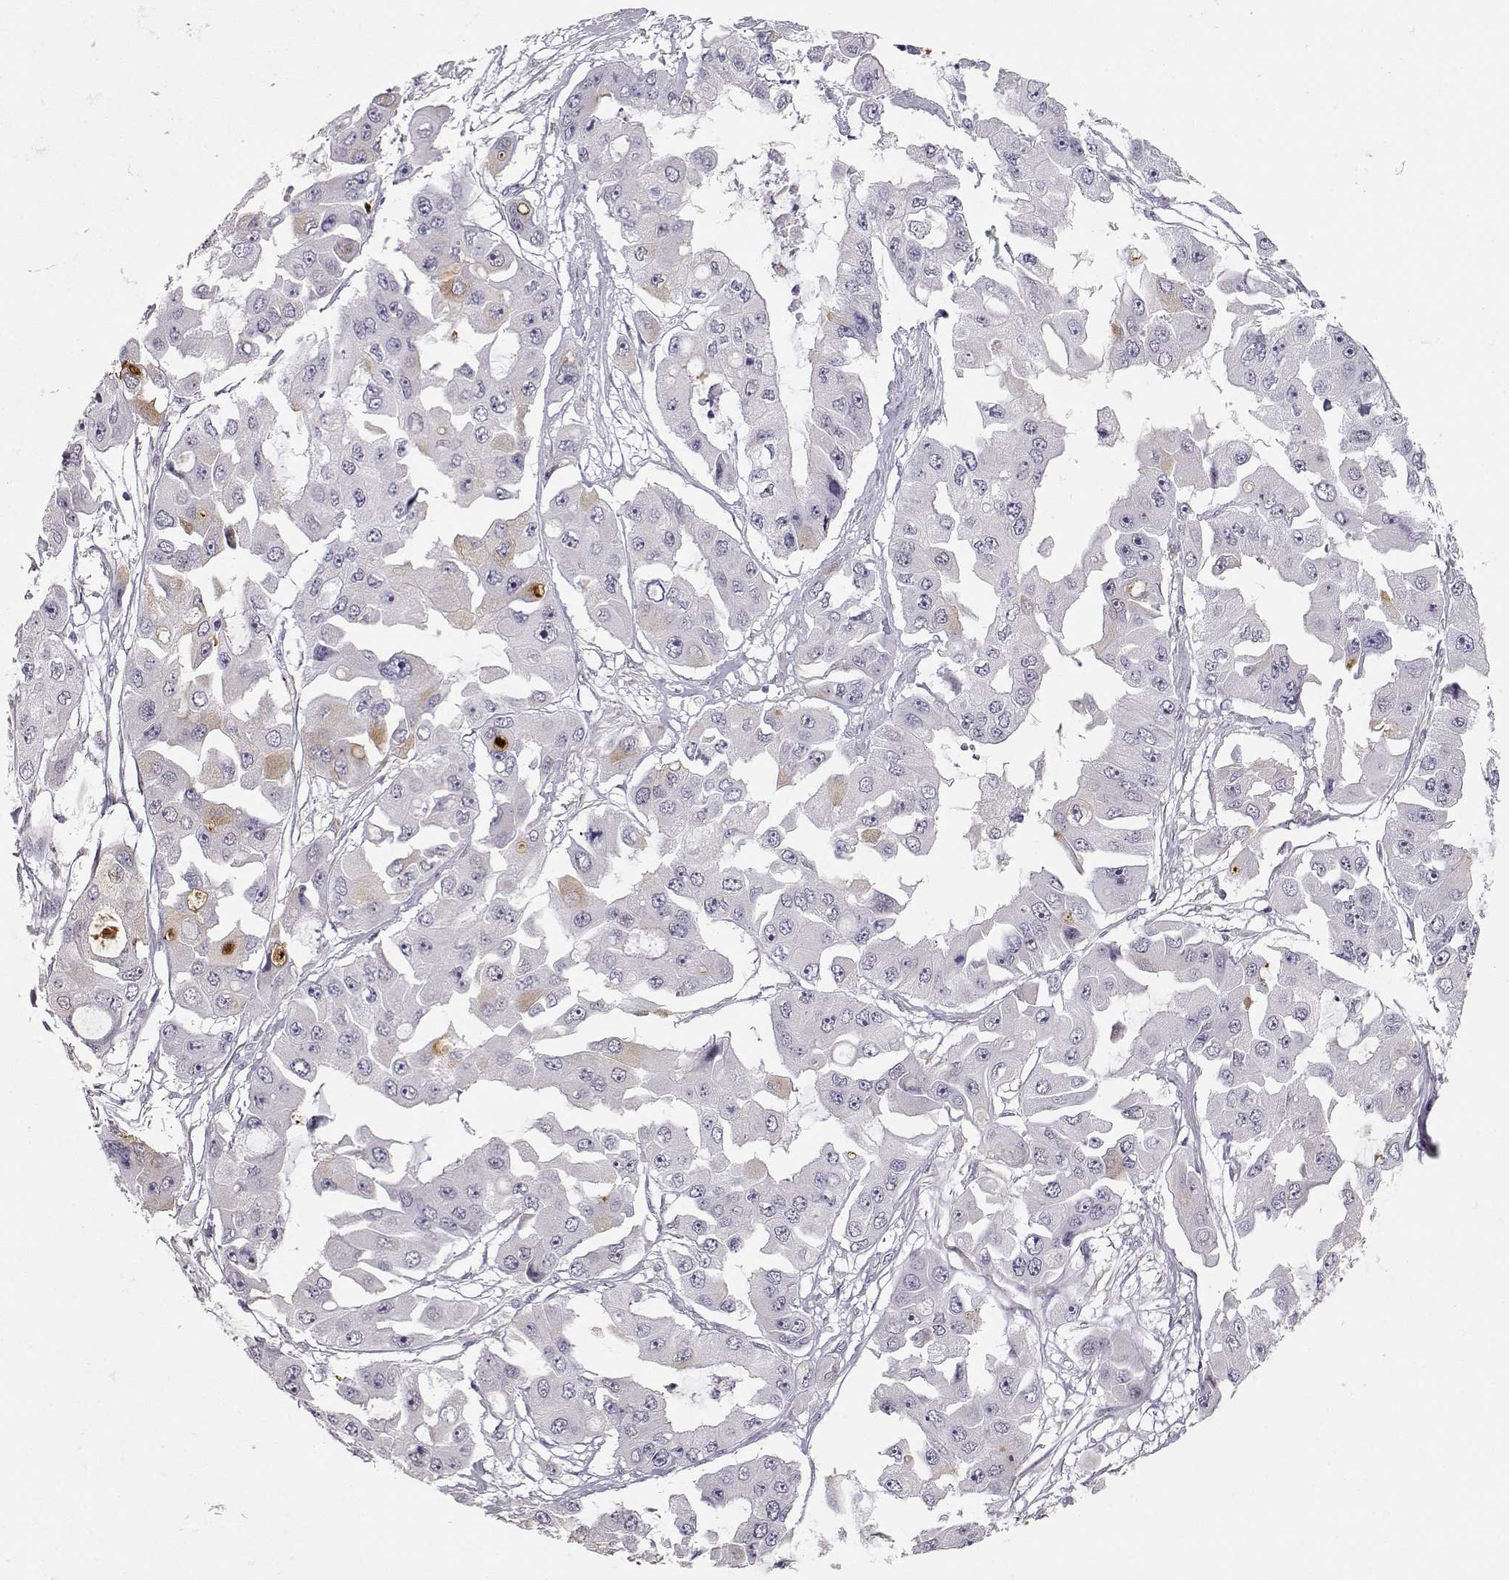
{"staining": {"intensity": "negative", "quantity": "none", "location": "none"}, "tissue": "ovarian cancer", "cell_type": "Tumor cells", "image_type": "cancer", "snomed": [{"axis": "morphology", "description": "Cystadenocarcinoma, serous, NOS"}, {"axis": "topography", "description": "Ovary"}], "caption": "Tumor cells show no significant protein staining in ovarian cancer (serous cystadenocarcinoma).", "gene": "TEPP", "patient": {"sex": "female", "age": 56}}